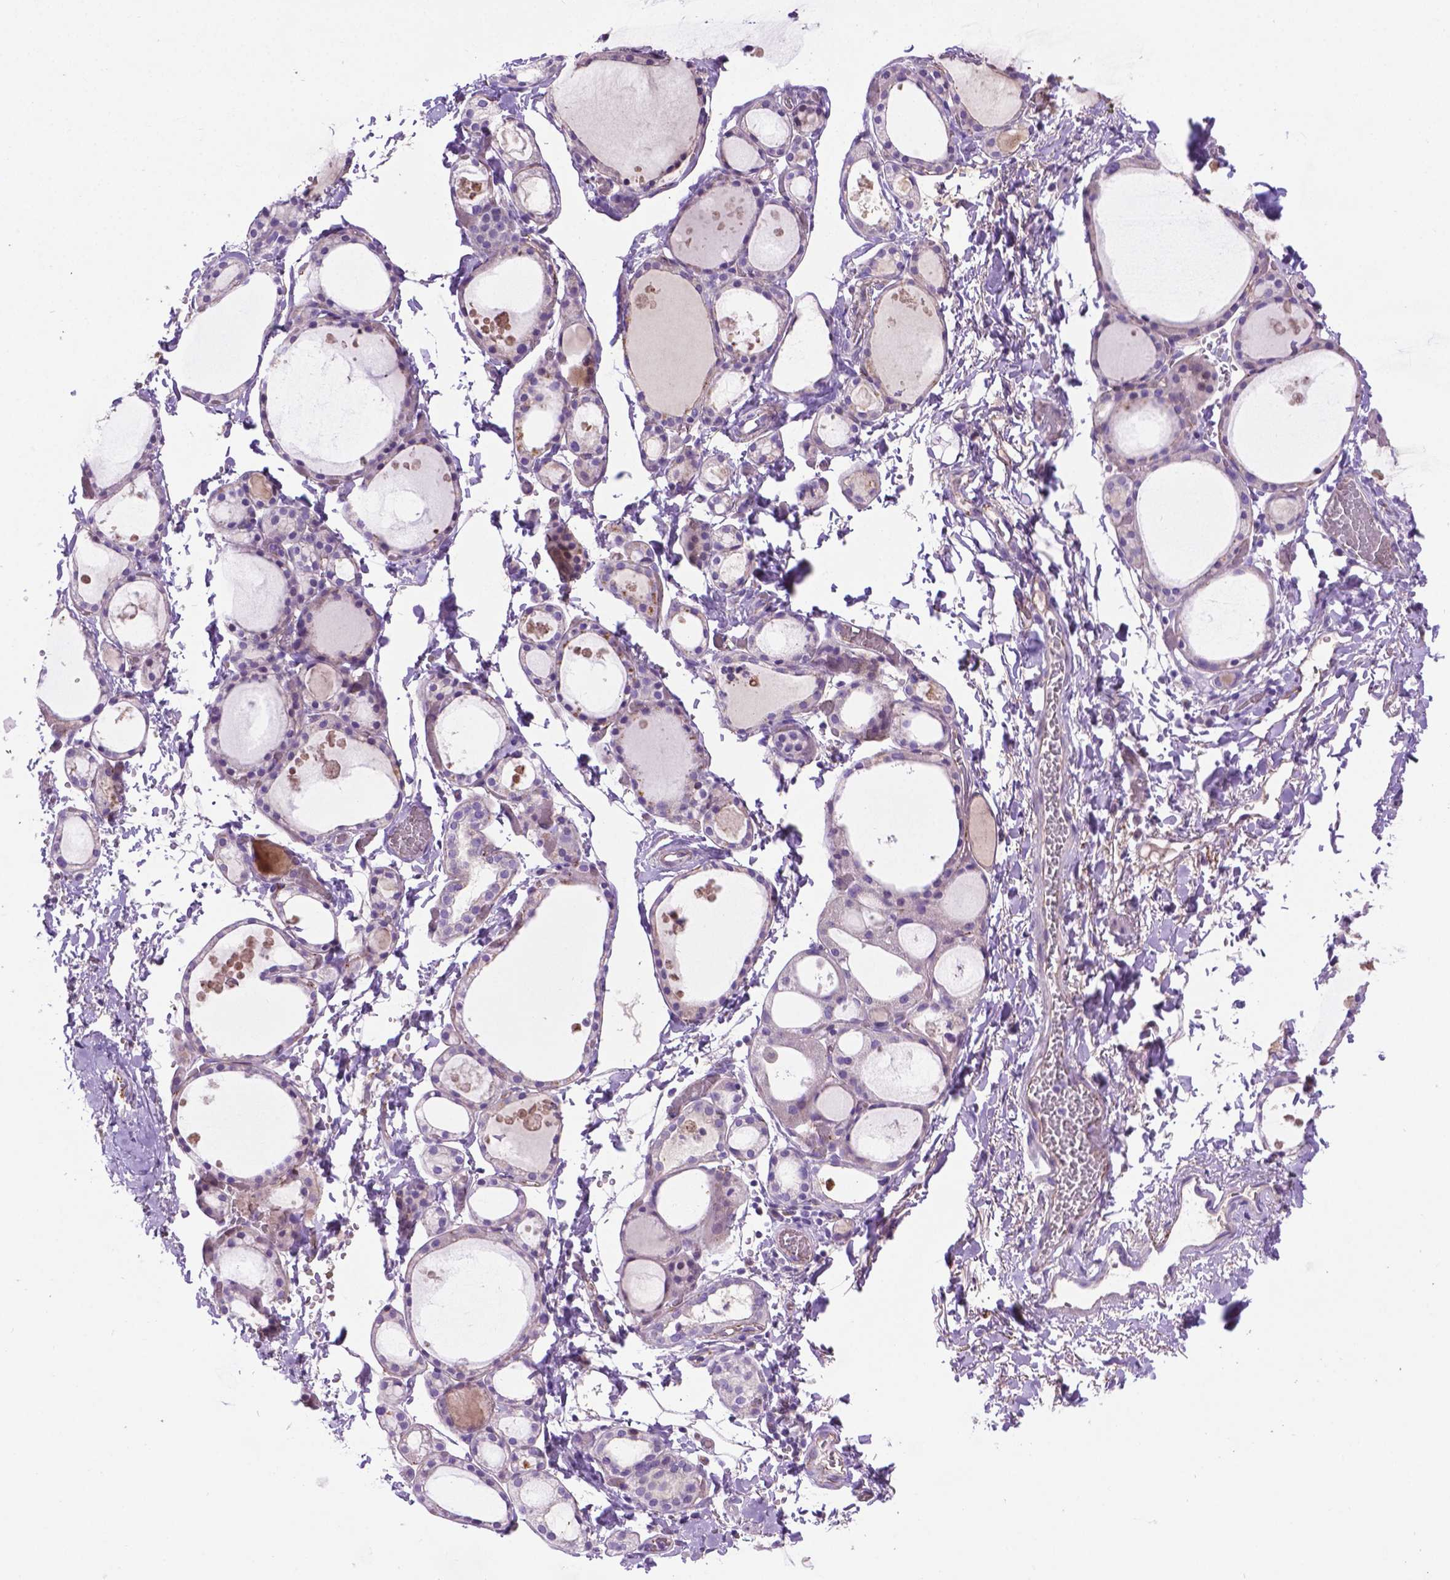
{"staining": {"intensity": "negative", "quantity": "none", "location": "none"}, "tissue": "thyroid gland", "cell_type": "Glandular cells", "image_type": "normal", "snomed": [{"axis": "morphology", "description": "Normal tissue, NOS"}, {"axis": "topography", "description": "Thyroid gland"}], "caption": "Immunohistochemical staining of benign thyroid gland shows no significant expression in glandular cells.", "gene": "CCER2", "patient": {"sex": "male", "age": 68}}